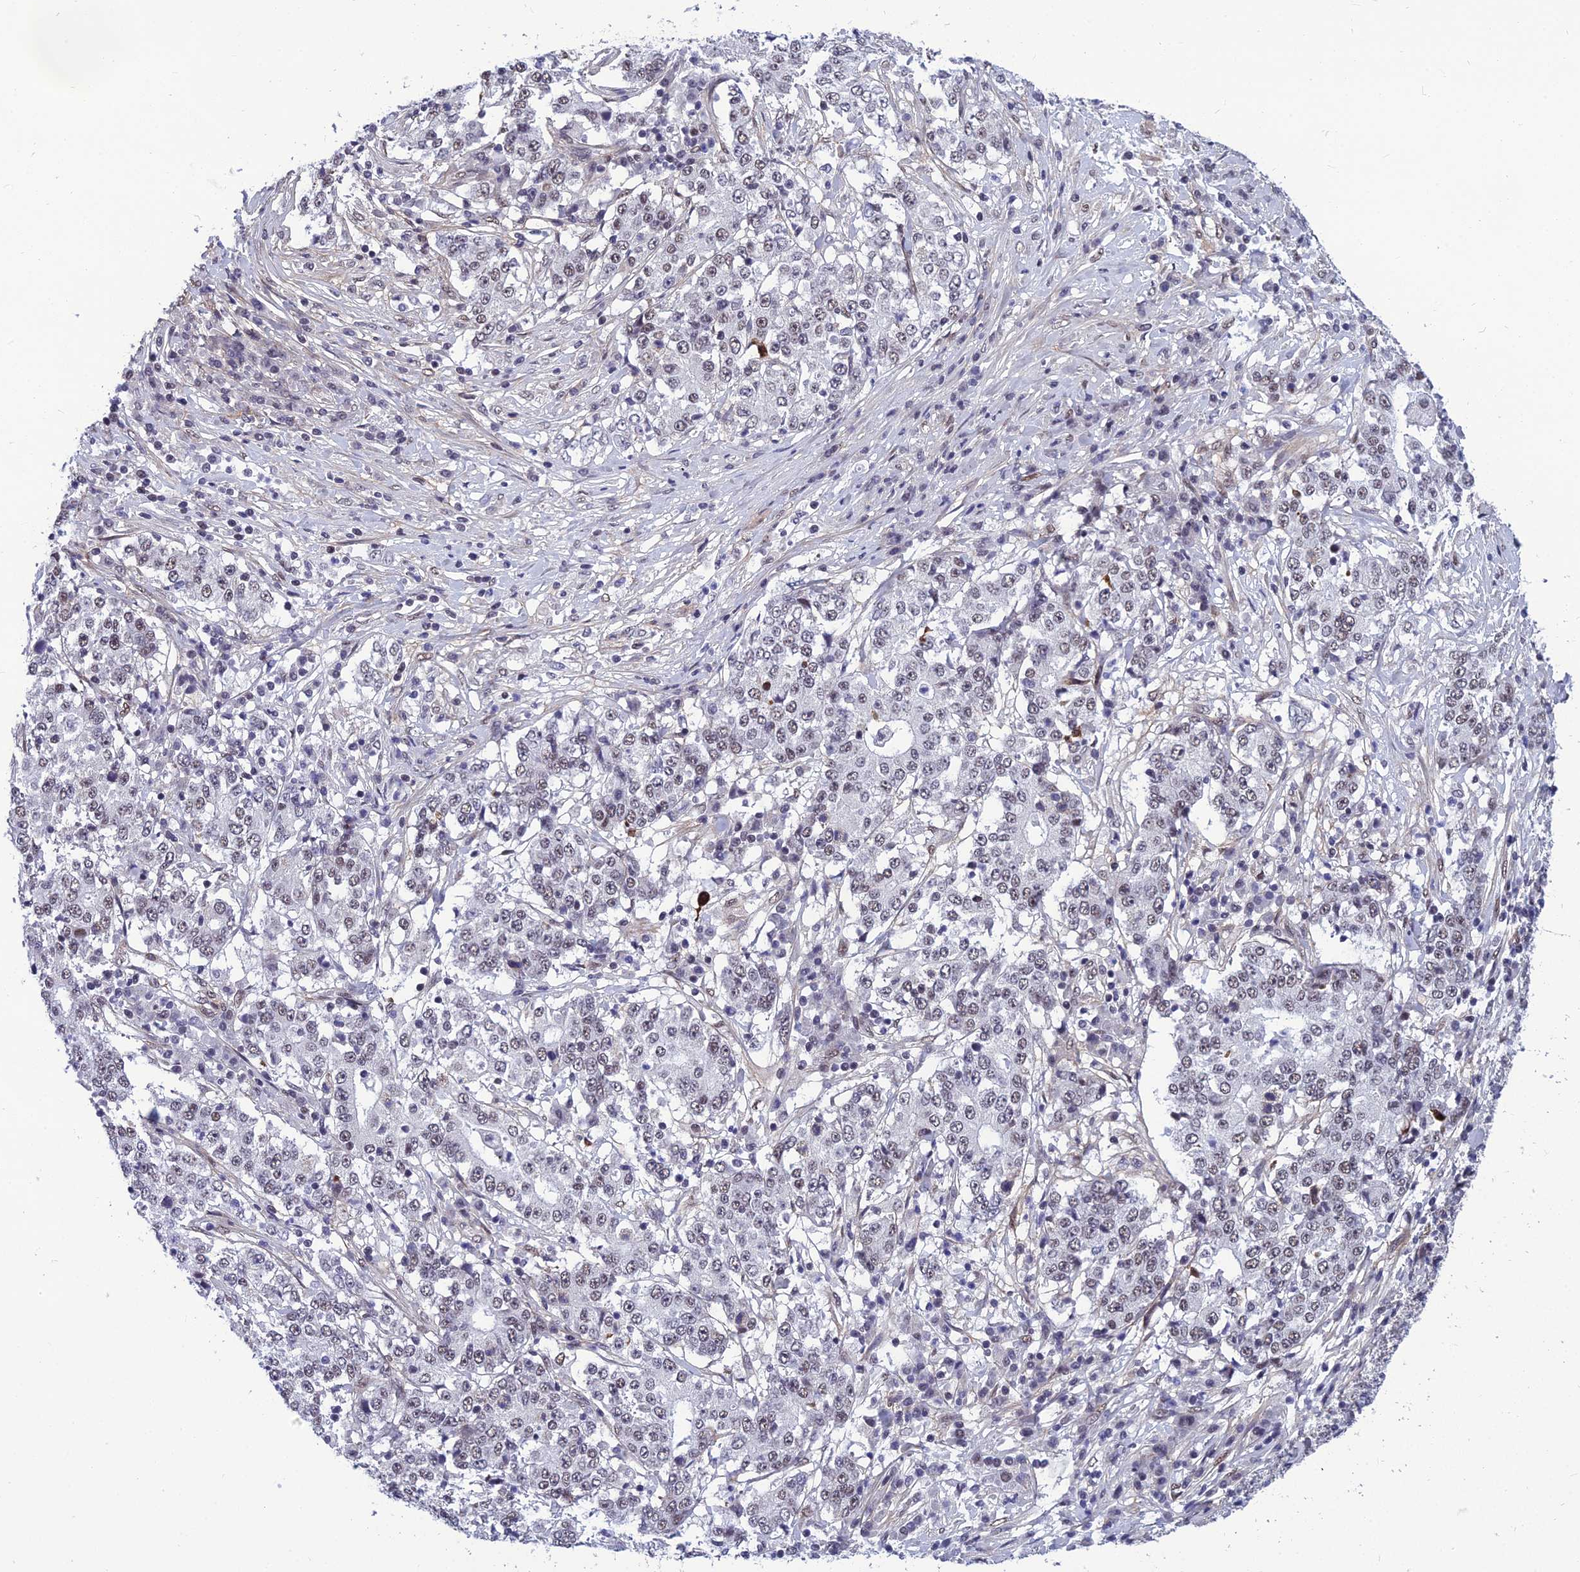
{"staining": {"intensity": "weak", "quantity": "25%-75%", "location": "nuclear"}, "tissue": "stomach cancer", "cell_type": "Tumor cells", "image_type": "cancer", "snomed": [{"axis": "morphology", "description": "Adenocarcinoma, NOS"}, {"axis": "topography", "description": "Stomach"}], "caption": "This histopathology image displays stomach adenocarcinoma stained with immunohistochemistry to label a protein in brown. The nuclear of tumor cells show weak positivity for the protein. Nuclei are counter-stained blue.", "gene": "RSRC1", "patient": {"sex": "male", "age": 59}}